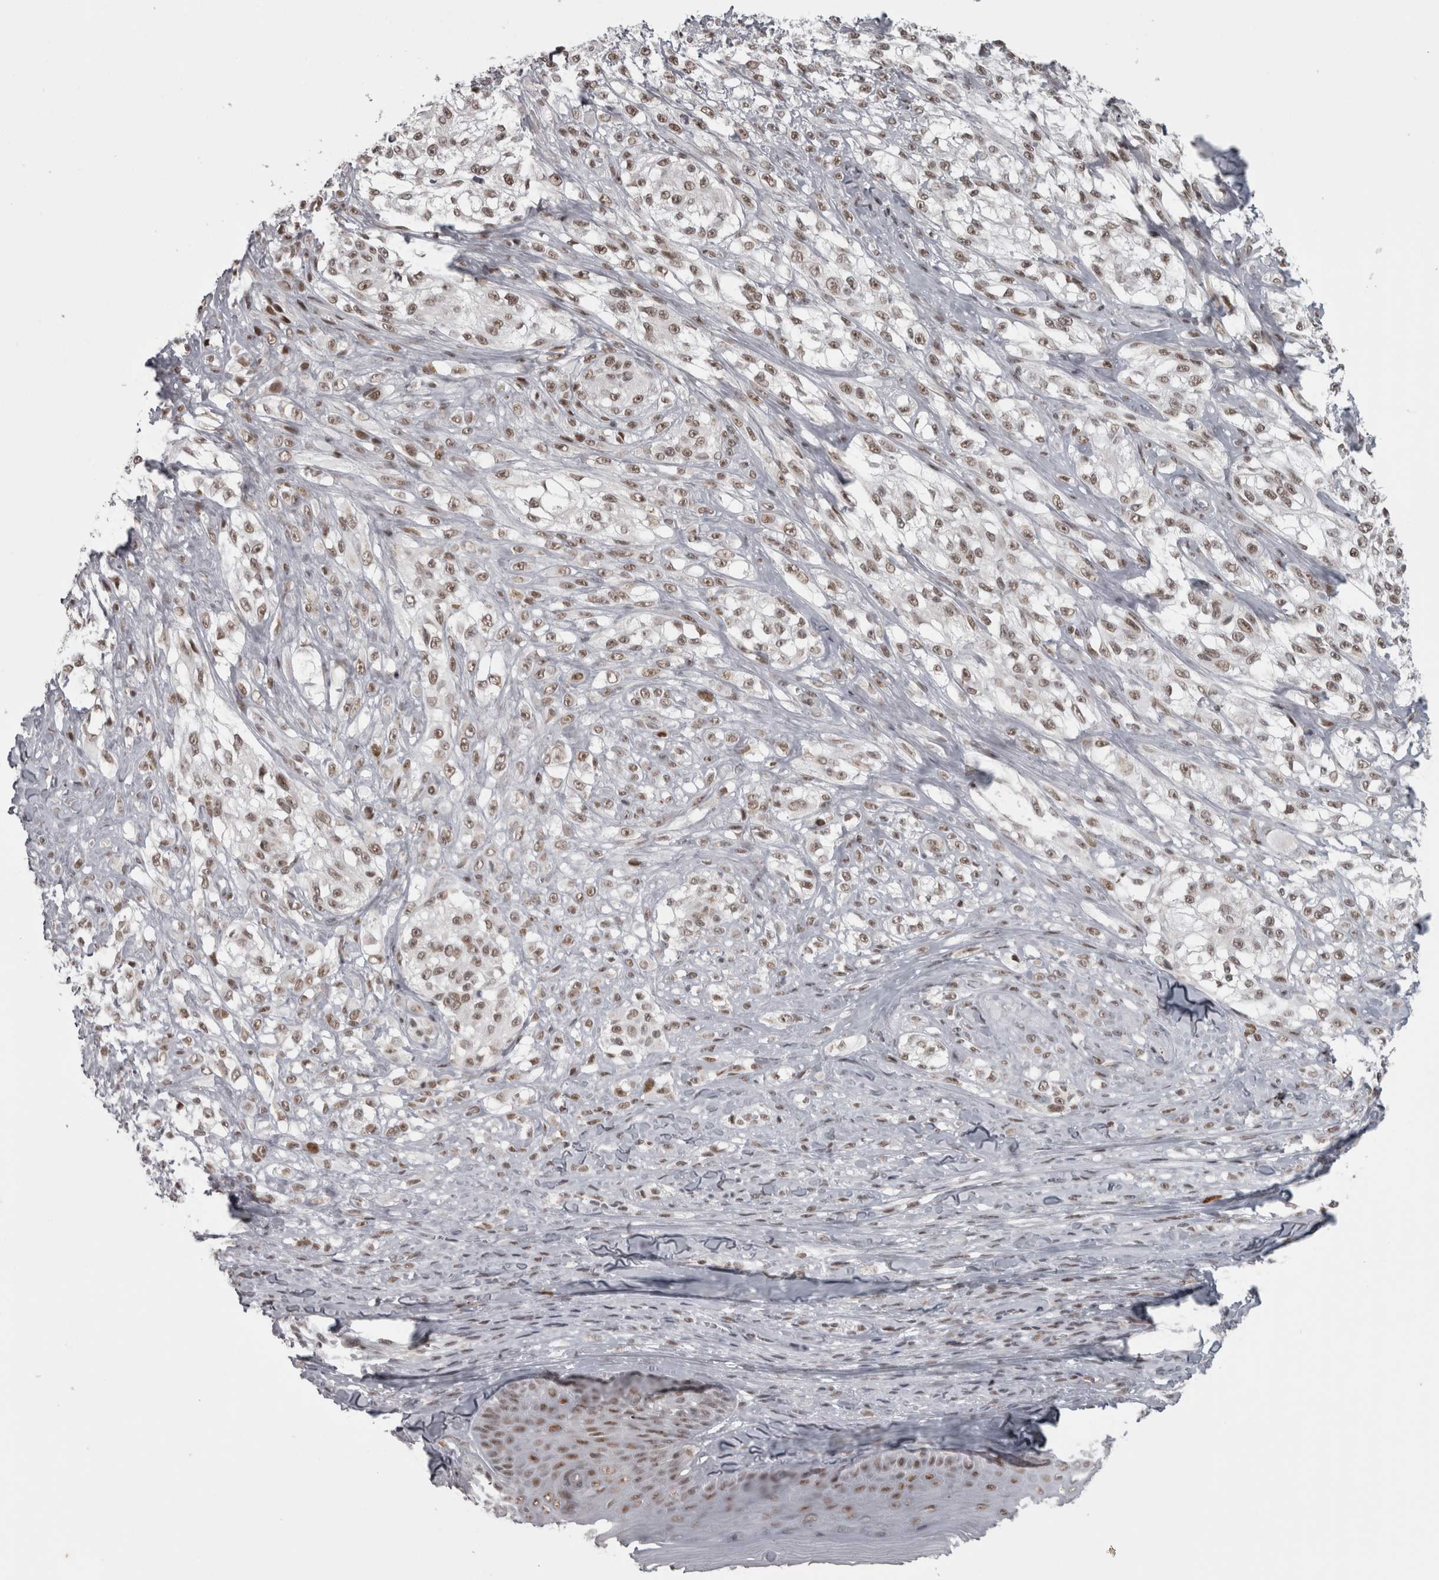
{"staining": {"intensity": "moderate", "quantity": ">75%", "location": "nuclear"}, "tissue": "melanoma", "cell_type": "Tumor cells", "image_type": "cancer", "snomed": [{"axis": "morphology", "description": "Malignant melanoma, NOS"}, {"axis": "topography", "description": "Skin of head"}], "caption": "Immunohistochemical staining of human melanoma exhibits moderate nuclear protein expression in about >75% of tumor cells.", "gene": "MICU3", "patient": {"sex": "male", "age": 83}}